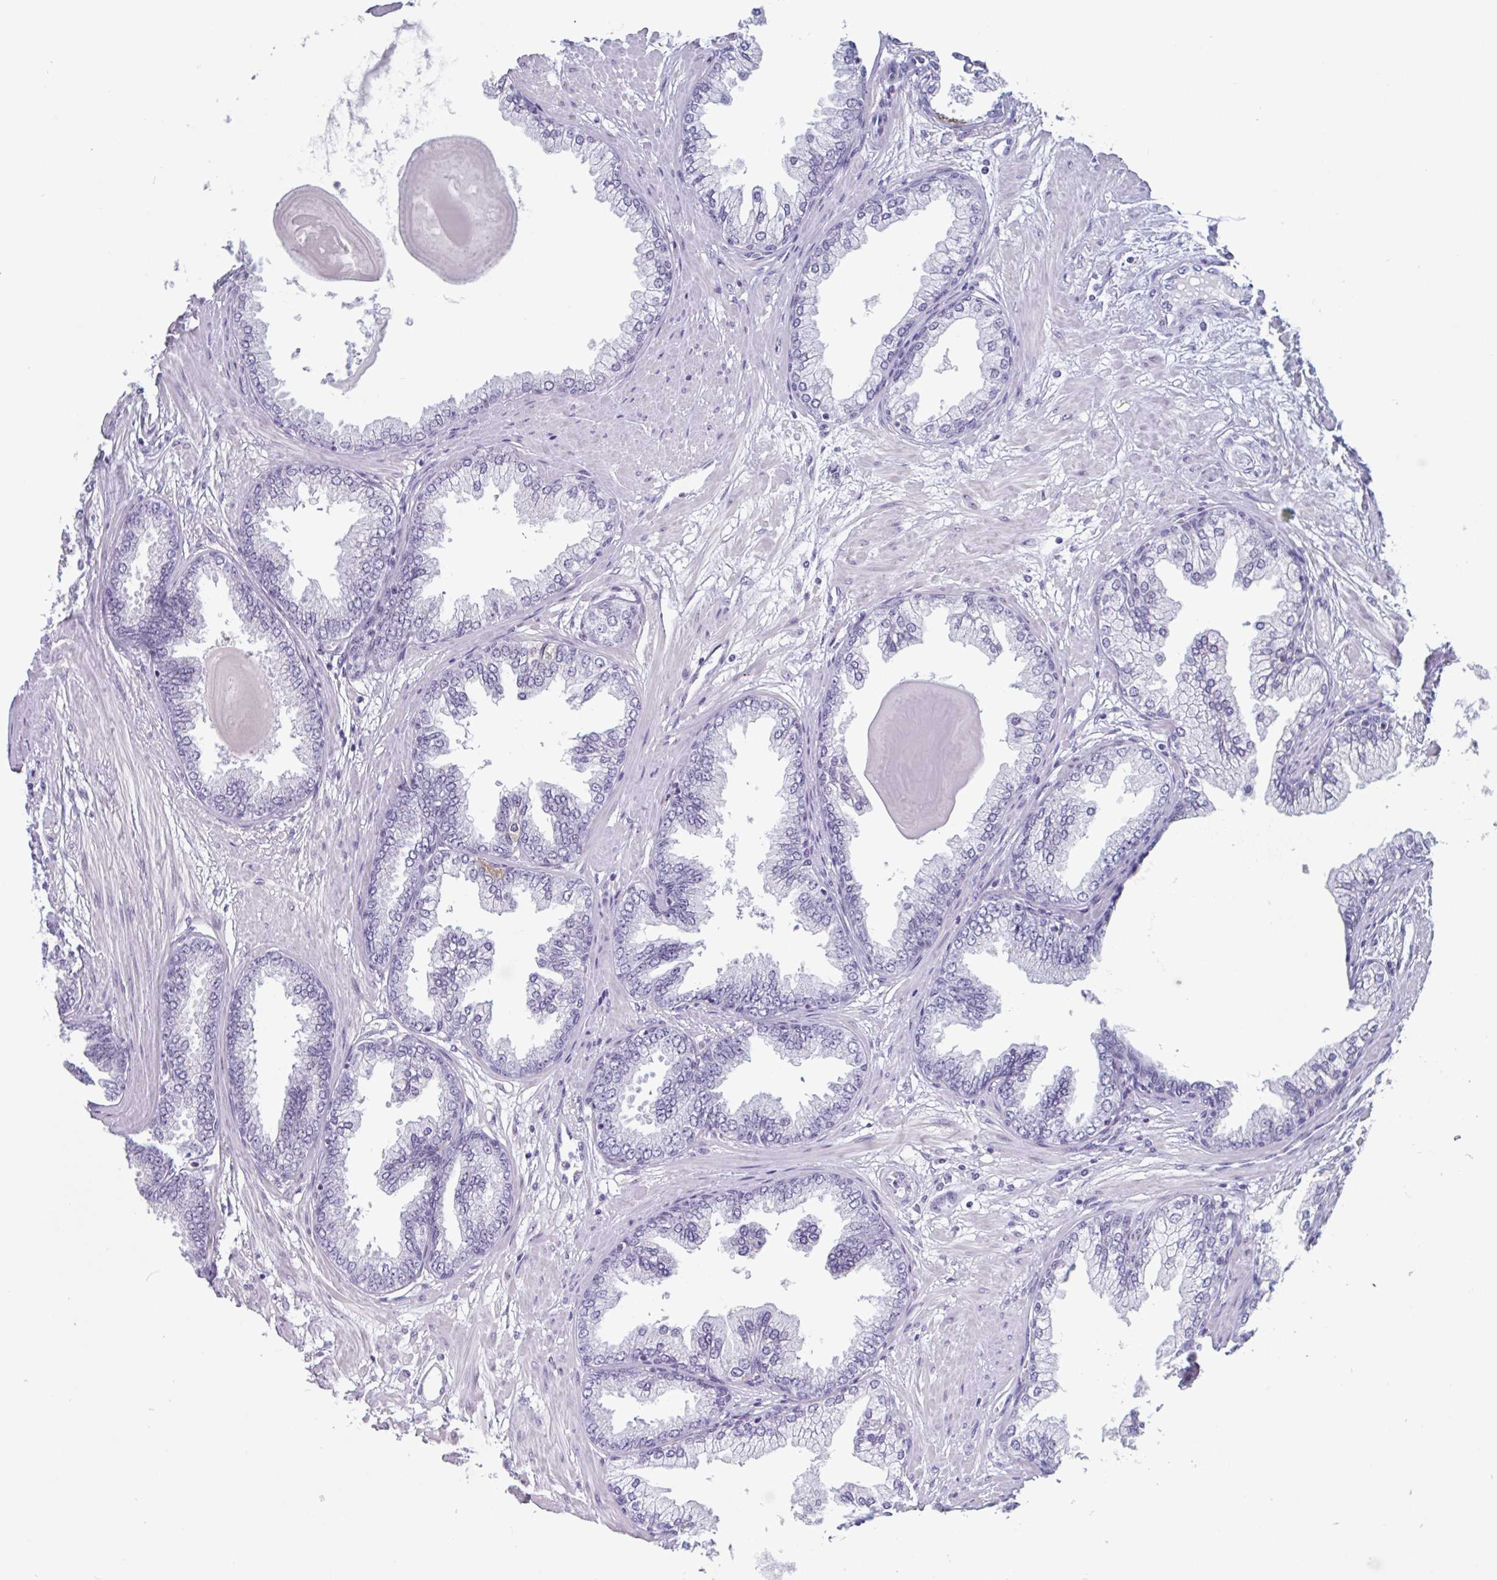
{"staining": {"intensity": "negative", "quantity": "none", "location": "none"}, "tissue": "prostate cancer", "cell_type": "Tumor cells", "image_type": "cancer", "snomed": [{"axis": "morphology", "description": "Adenocarcinoma, Low grade"}, {"axis": "topography", "description": "Prostate"}], "caption": "The histopathology image displays no significant expression in tumor cells of prostate cancer (adenocarcinoma (low-grade)).", "gene": "LENG9", "patient": {"sex": "male", "age": 64}}